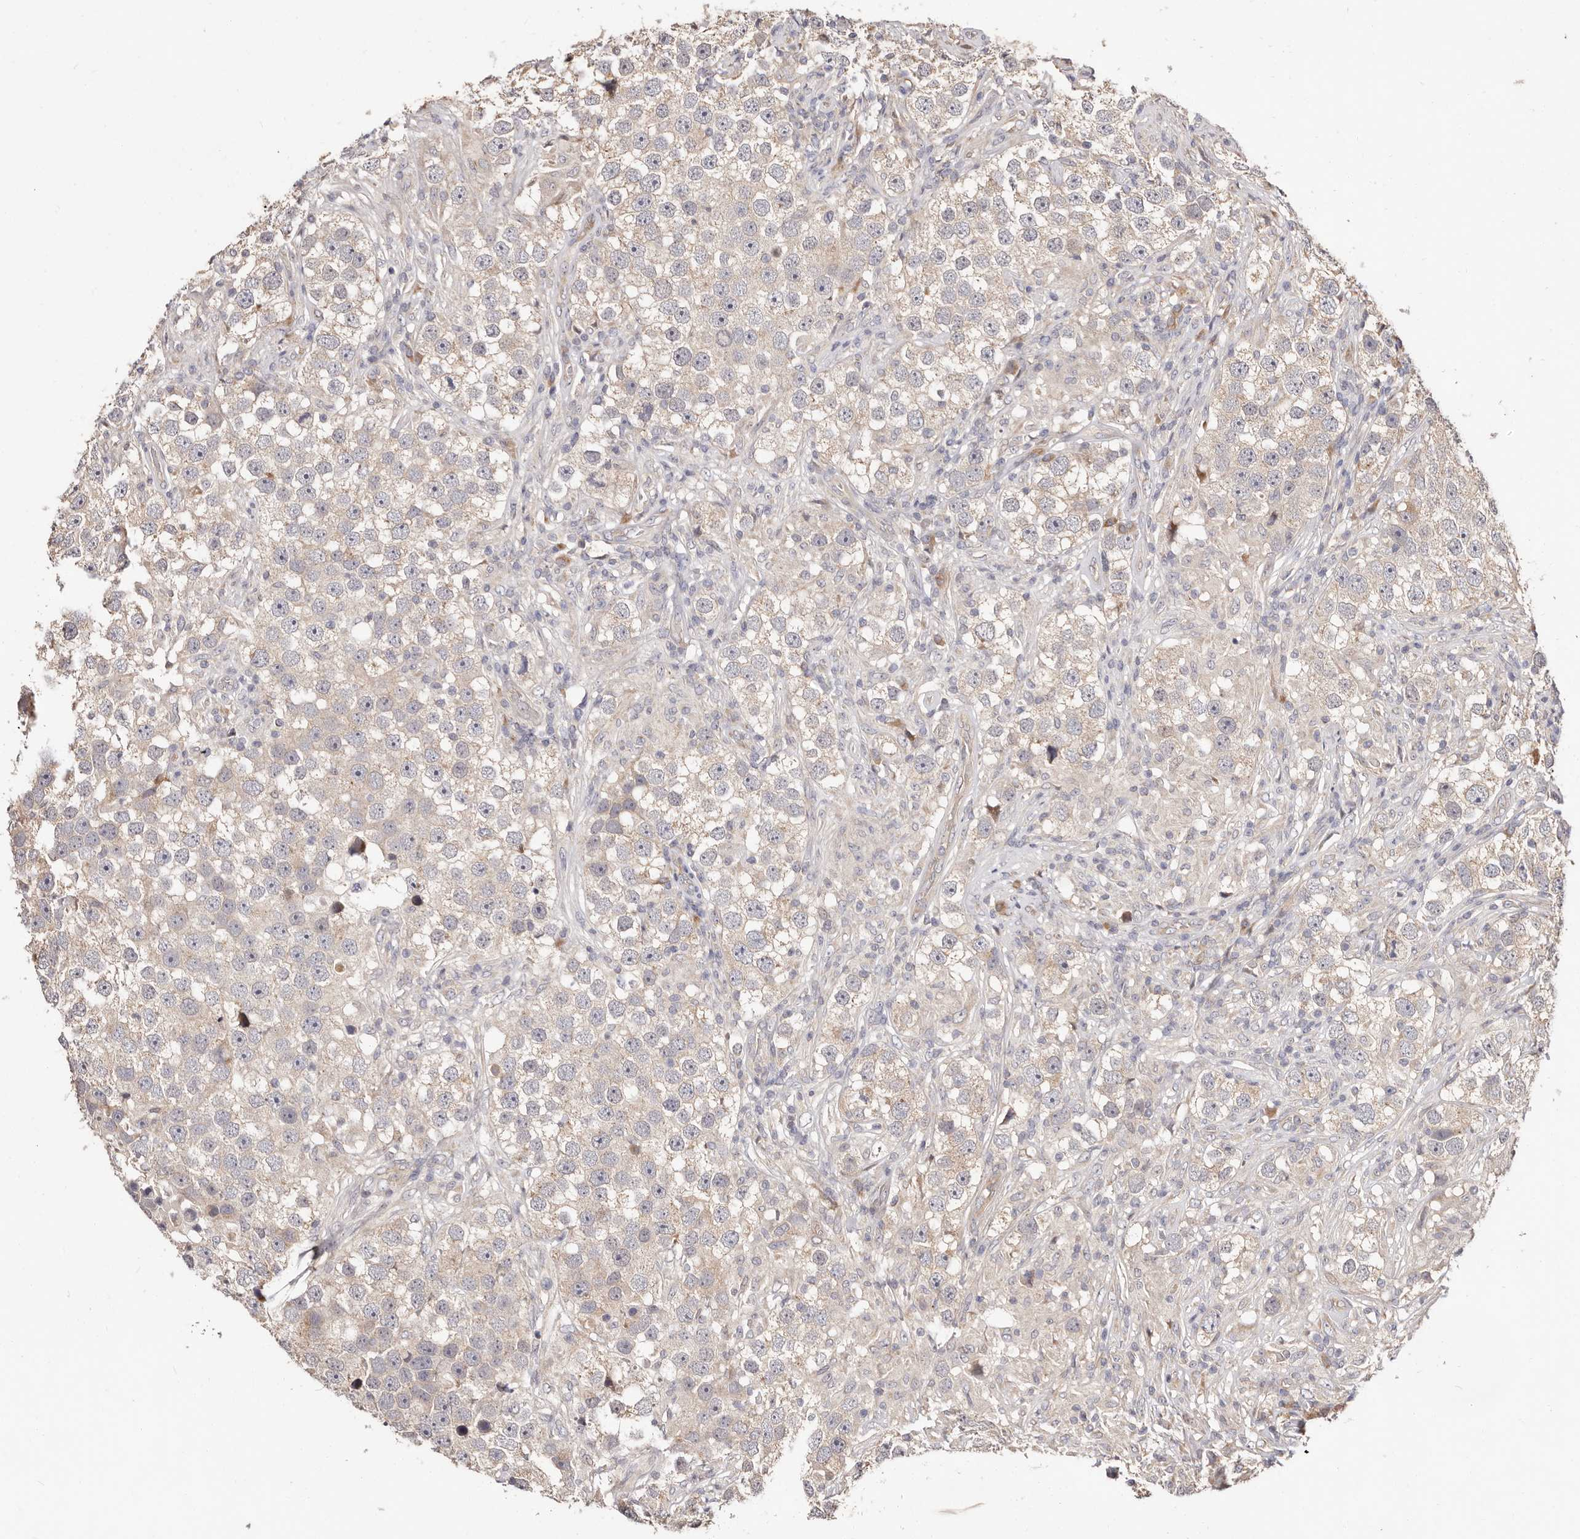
{"staining": {"intensity": "negative", "quantity": "none", "location": "none"}, "tissue": "testis cancer", "cell_type": "Tumor cells", "image_type": "cancer", "snomed": [{"axis": "morphology", "description": "Seminoma, NOS"}, {"axis": "topography", "description": "Testis"}], "caption": "Immunohistochemistry (IHC) photomicrograph of testis seminoma stained for a protein (brown), which reveals no expression in tumor cells. (Brightfield microscopy of DAB (3,3'-diaminobenzidine) IHC at high magnification).", "gene": "USP33", "patient": {"sex": "male", "age": 49}}